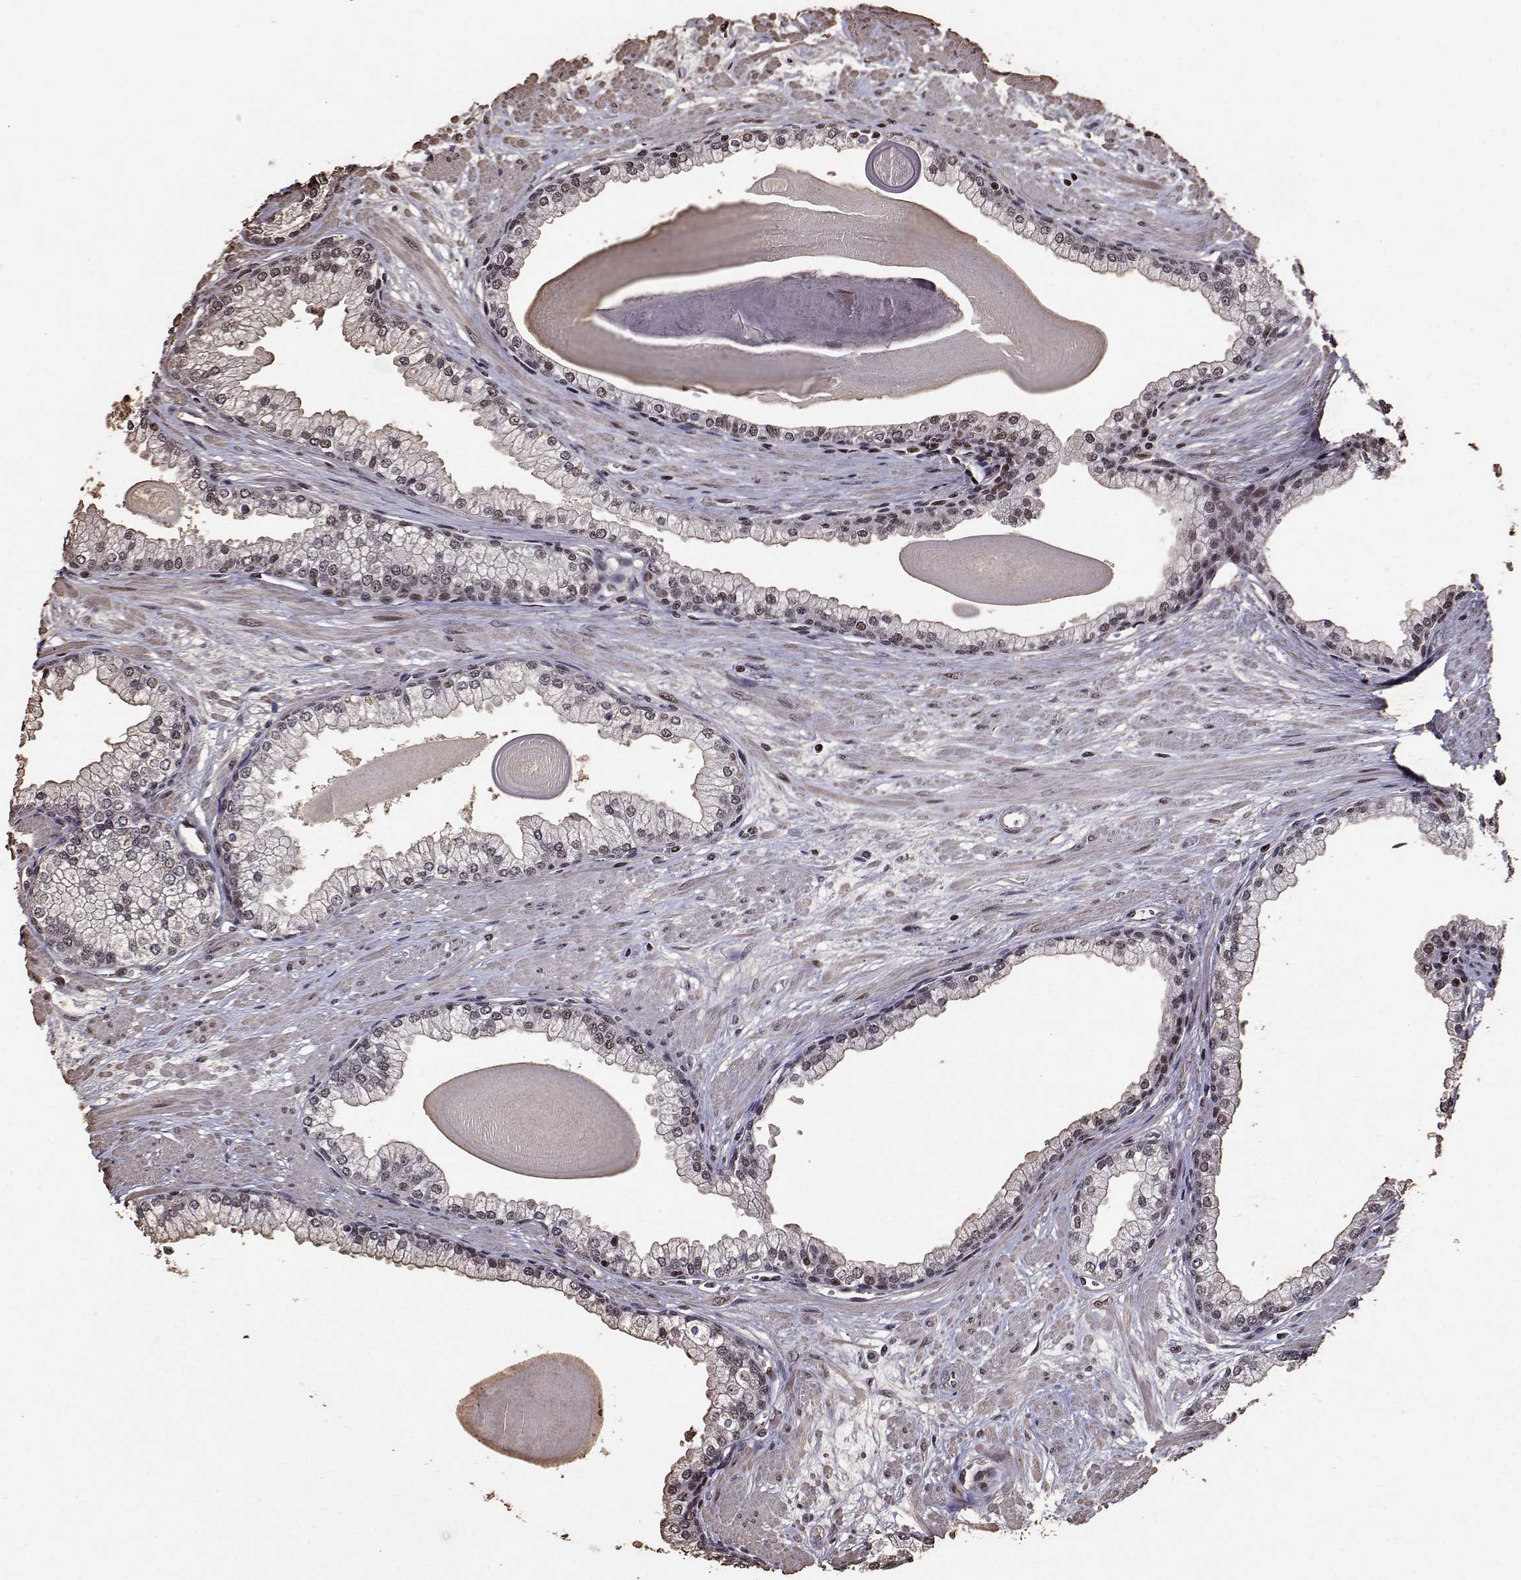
{"staining": {"intensity": "moderate", "quantity": ">75%", "location": "nuclear"}, "tissue": "prostate", "cell_type": "Glandular cells", "image_type": "normal", "snomed": [{"axis": "morphology", "description": "Normal tissue, NOS"}, {"axis": "topography", "description": "Prostate"}, {"axis": "topography", "description": "Peripheral nerve tissue"}], "caption": "Glandular cells show medium levels of moderate nuclear staining in approximately >75% of cells in unremarkable human prostate. The protein is stained brown, and the nuclei are stained in blue (DAB (3,3'-diaminobenzidine) IHC with brightfield microscopy, high magnification).", "gene": "TOE1", "patient": {"sex": "male", "age": 61}}